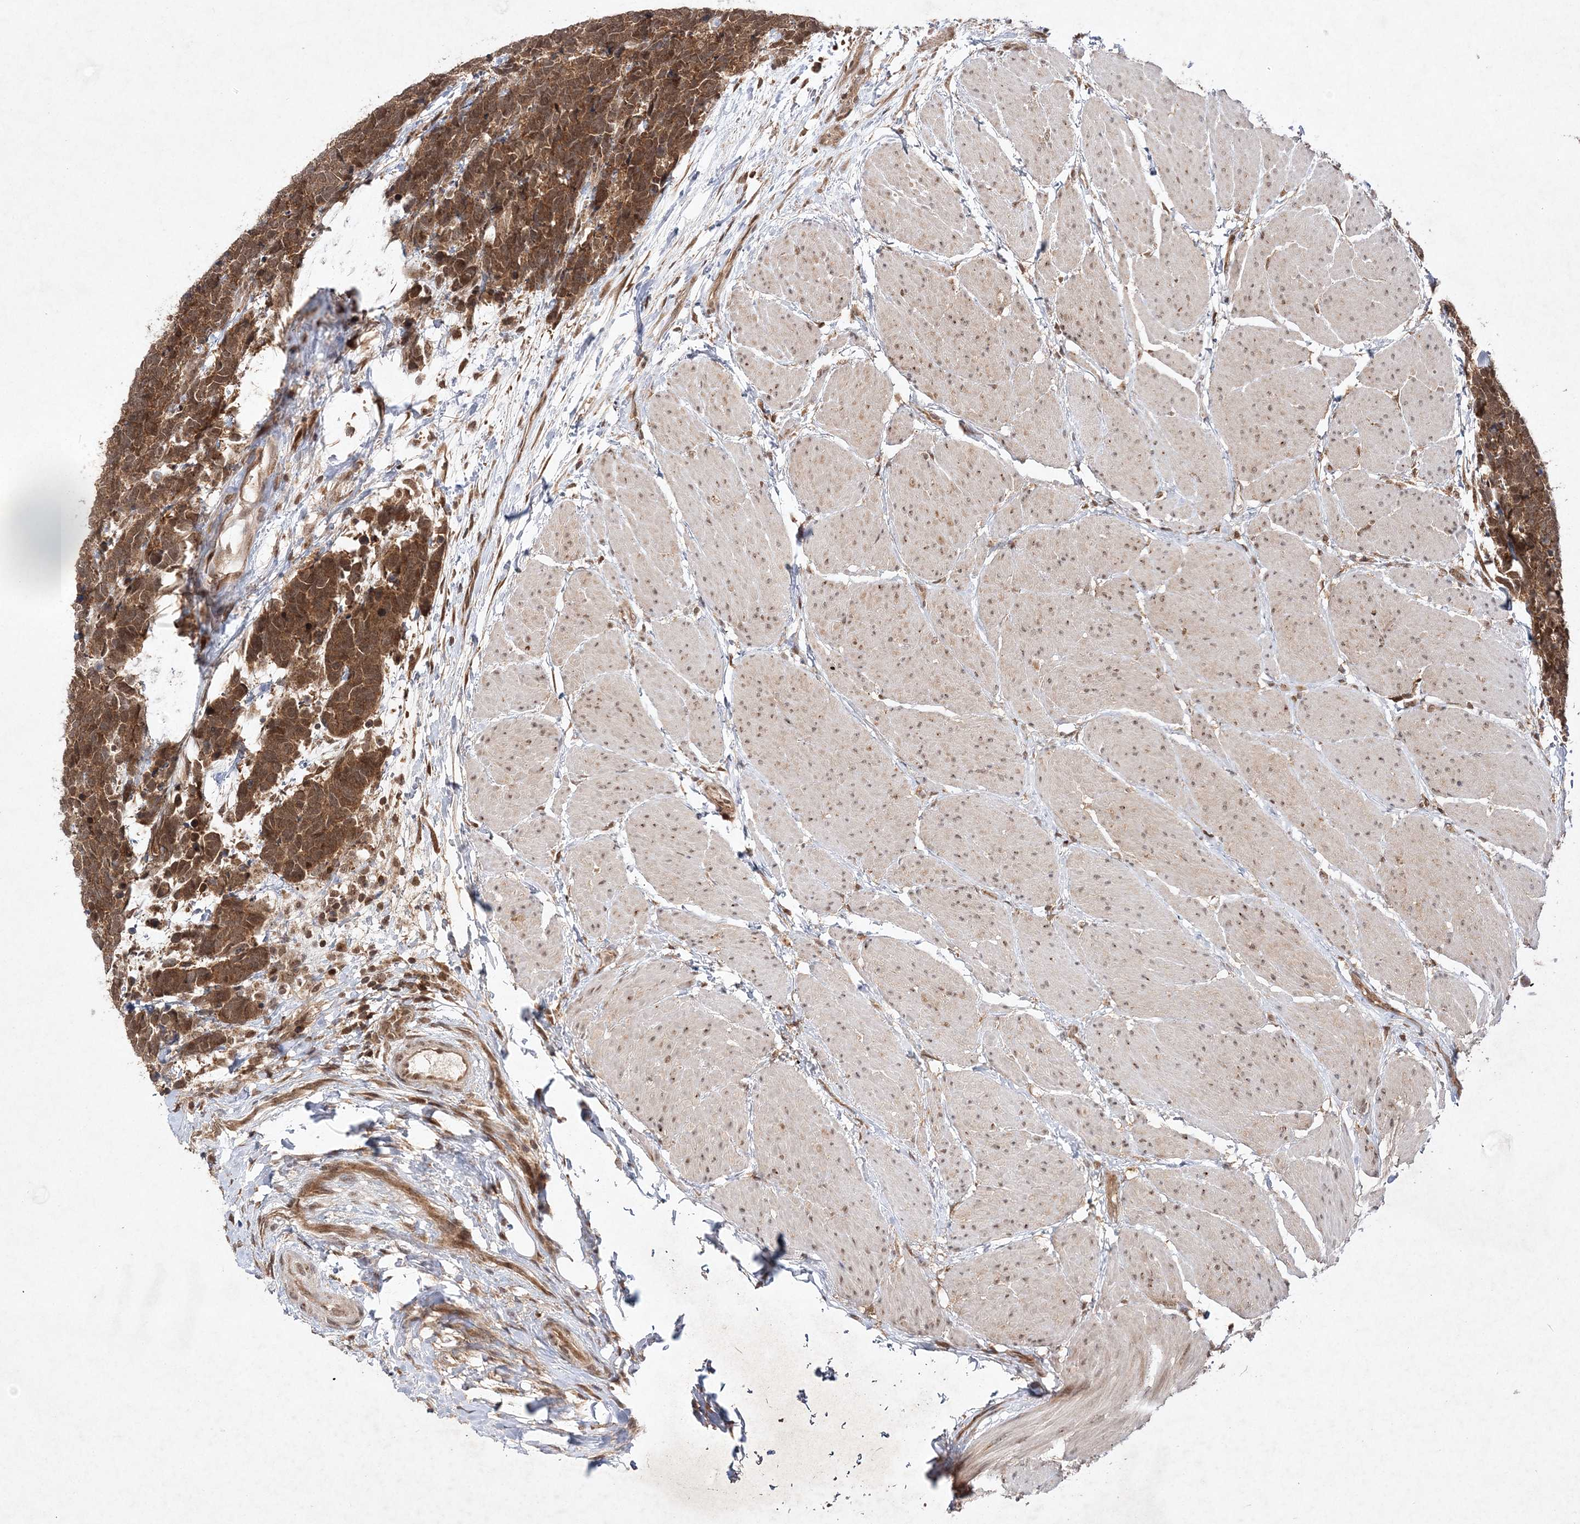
{"staining": {"intensity": "moderate", "quantity": ">75%", "location": "cytoplasmic/membranous"}, "tissue": "carcinoid", "cell_type": "Tumor cells", "image_type": "cancer", "snomed": [{"axis": "morphology", "description": "Carcinoma, NOS"}, {"axis": "morphology", "description": "Carcinoid, malignant, NOS"}, {"axis": "topography", "description": "Urinary bladder"}], "caption": "Brown immunohistochemical staining in human carcinoma shows moderate cytoplasmic/membranous positivity in about >75% of tumor cells. (DAB (3,3'-diaminobenzidine) IHC, brown staining for protein, blue staining for nuclei).", "gene": "NIF3L1", "patient": {"sex": "male", "age": 57}}